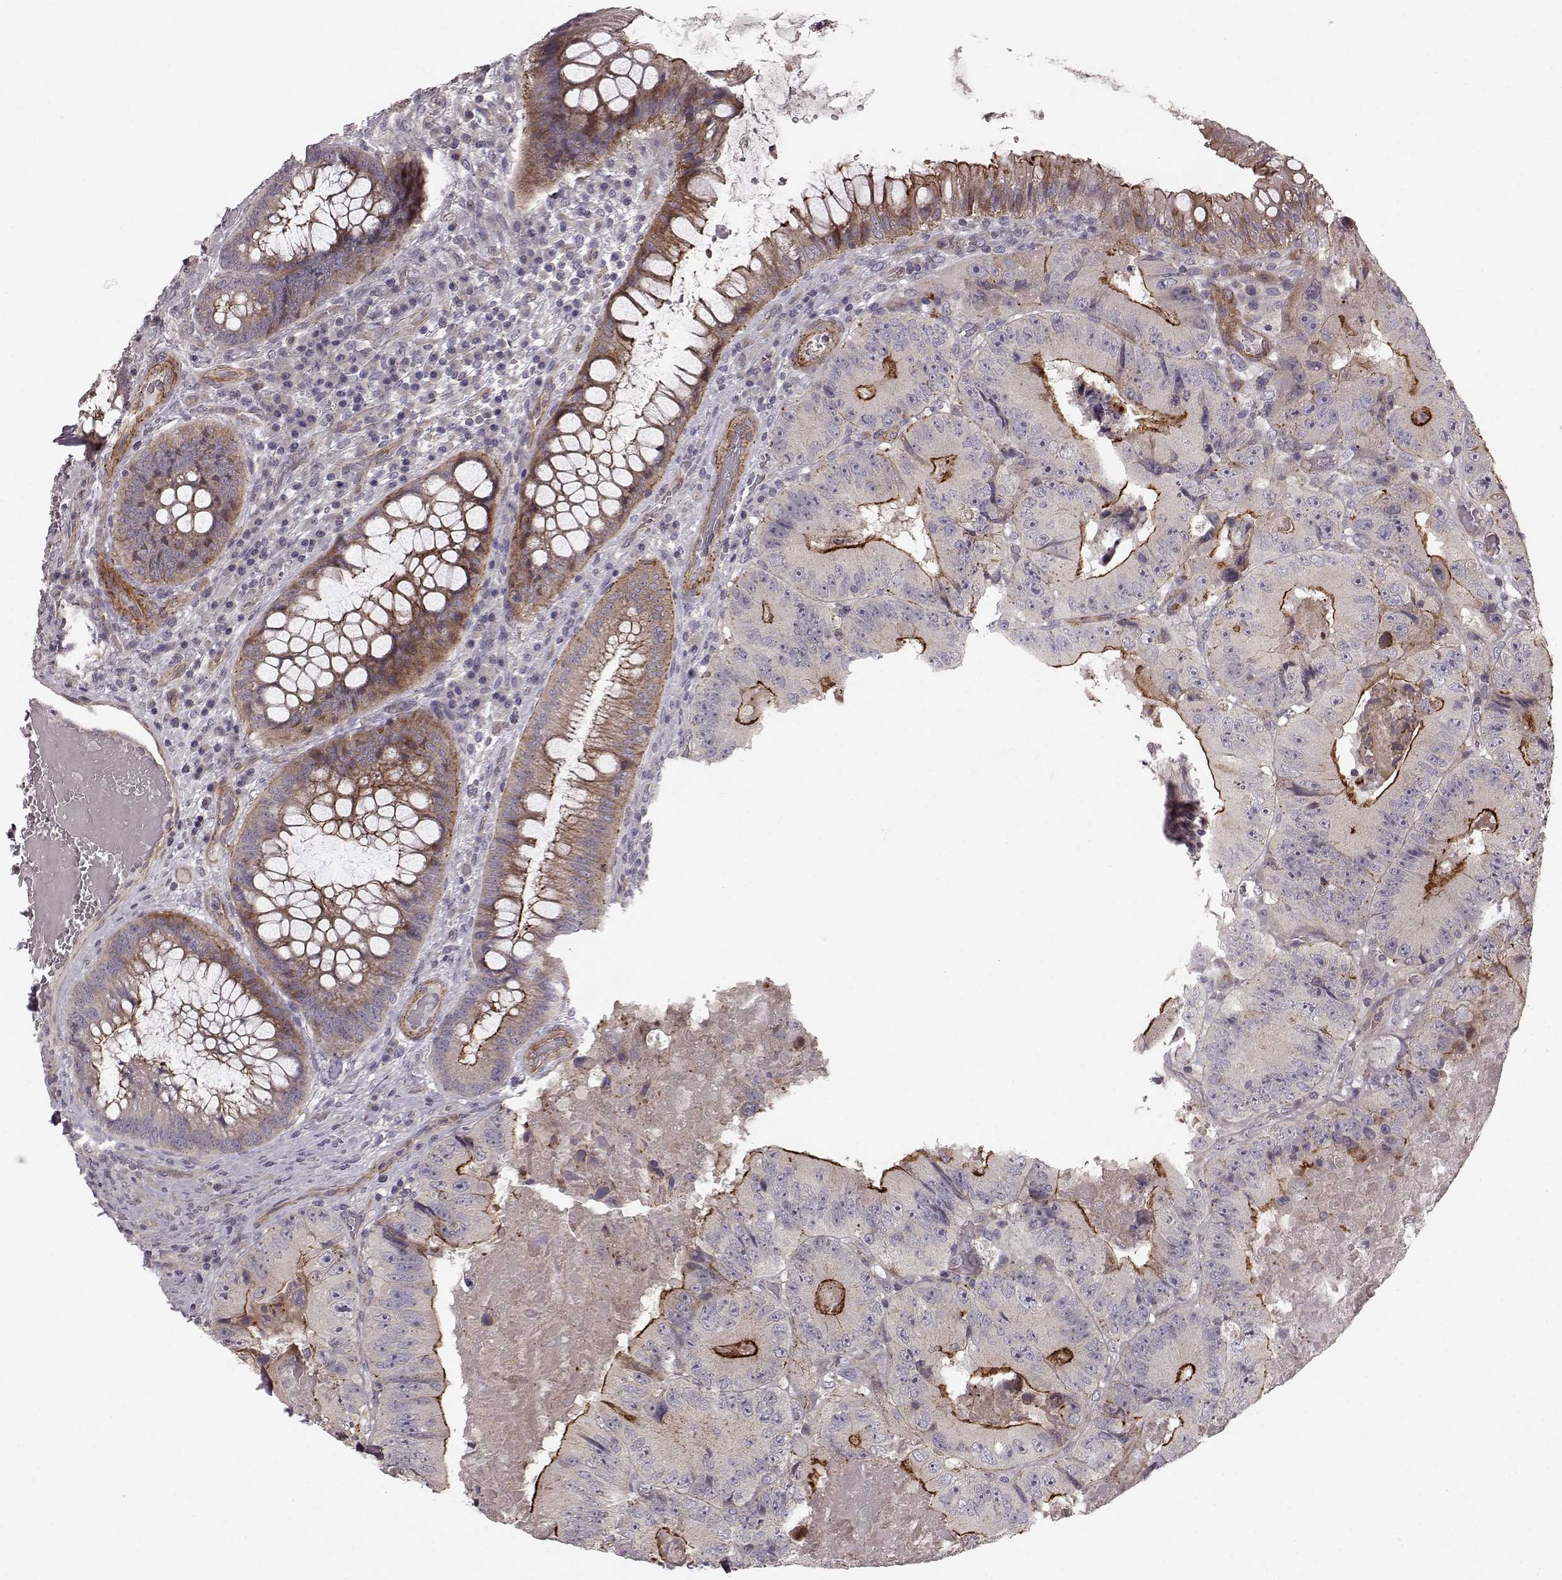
{"staining": {"intensity": "strong", "quantity": "25%-75%", "location": "cytoplasmic/membranous"}, "tissue": "colorectal cancer", "cell_type": "Tumor cells", "image_type": "cancer", "snomed": [{"axis": "morphology", "description": "Adenocarcinoma, NOS"}, {"axis": "topography", "description": "Colon"}], "caption": "Human colorectal cancer (adenocarcinoma) stained for a protein (brown) reveals strong cytoplasmic/membranous positive expression in about 25%-75% of tumor cells.", "gene": "SLC22A18", "patient": {"sex": "female", "age": 86}}